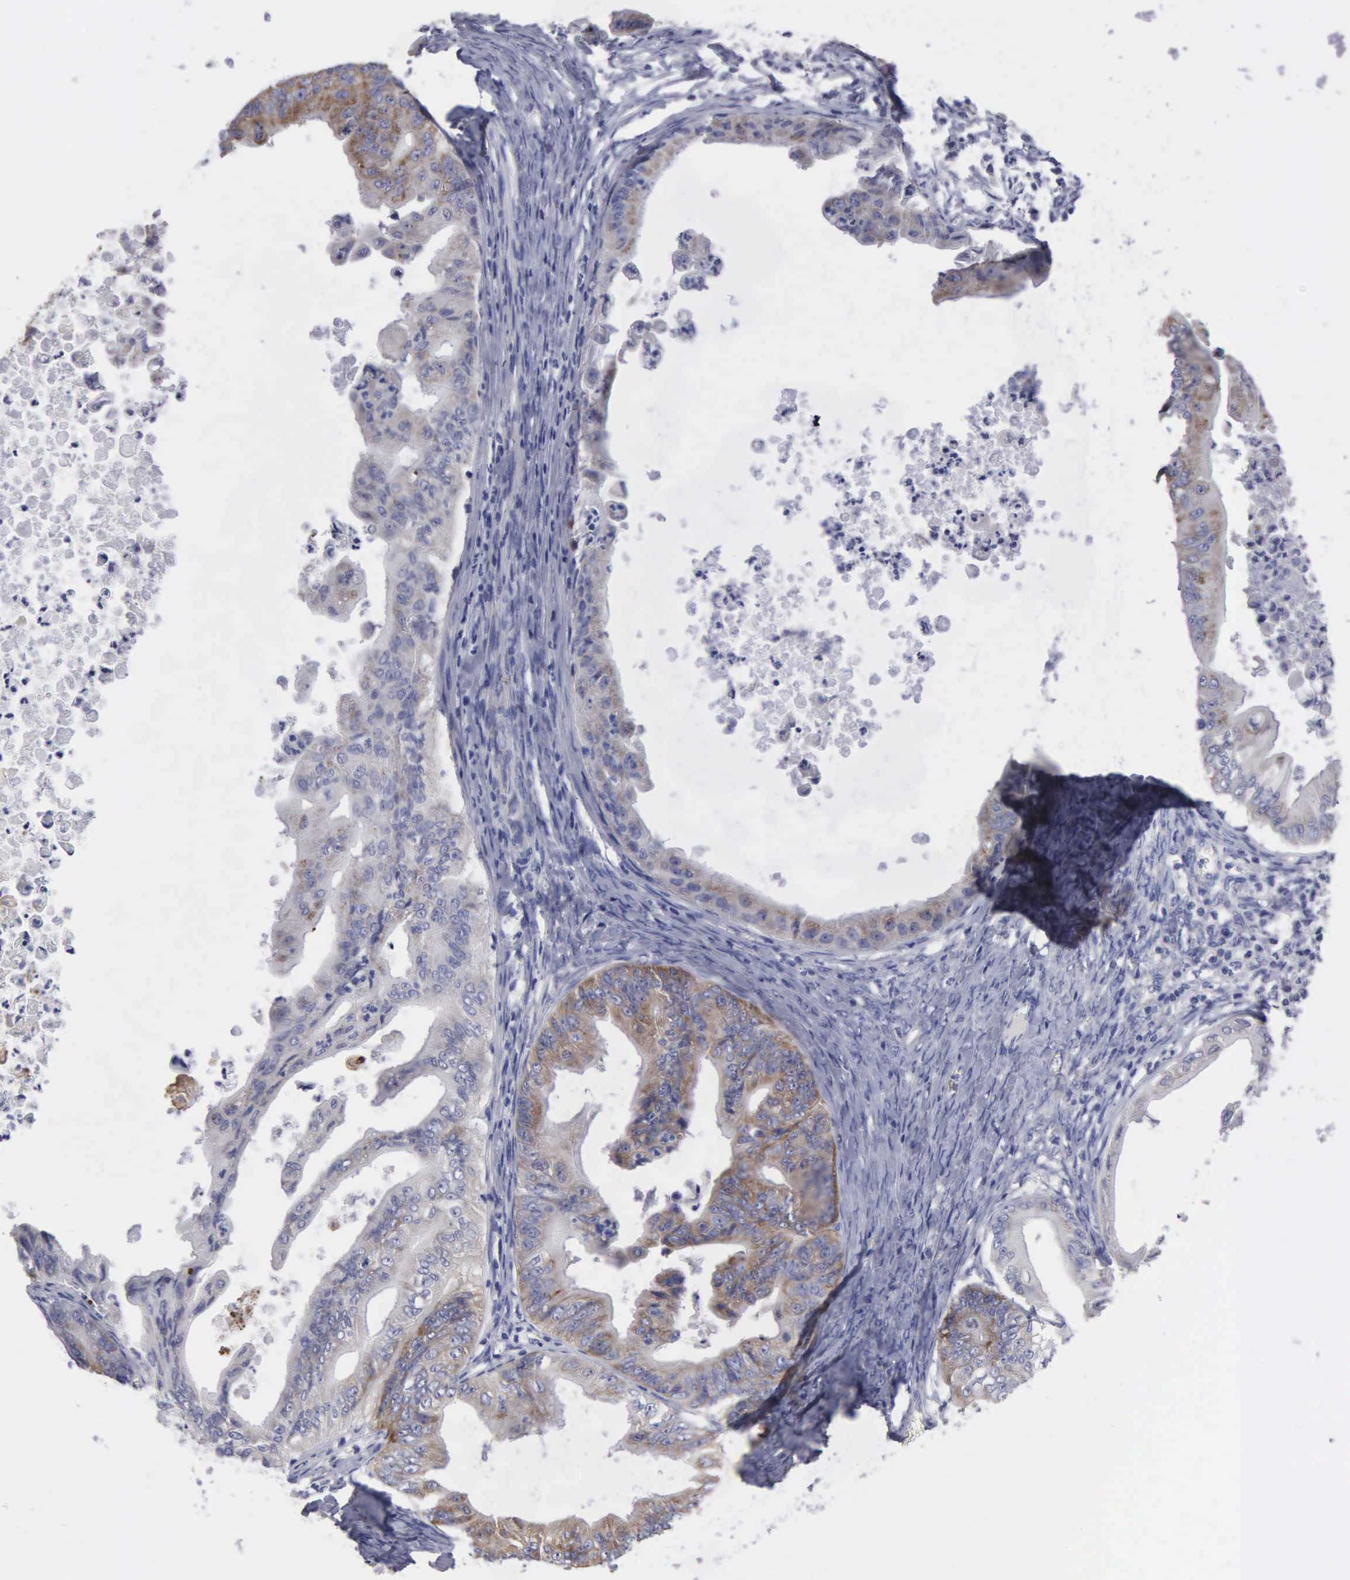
{"staining": {"intensity": "moderate", "quantity": "25%-75%", "location": "cytoplasmic/membranous"}, "tissue": "ovarian cancer", "cell_type": "Tumor cells", "image_type": "cancer", "snomed": [{"axis": "morphology", "description": "Cystadenocarcinoma, mucinous, NOS"}, {"axis": "topography", "description": "Ovary"}], "caption": "Immunohistochemistry (IHC) histopathology image of neoplastic tissue: ovarian mucinous cystadenocarcinoma stained using immunohistochemistry reveals medium levels of moderate protein expression localized specifically in the cytoplasmic/membranous of tumor cells, appearing as a cytoplasmic/membranous brown color.", "gene": "TXLNG", "patient": {"sex": "female", "age": 37}}